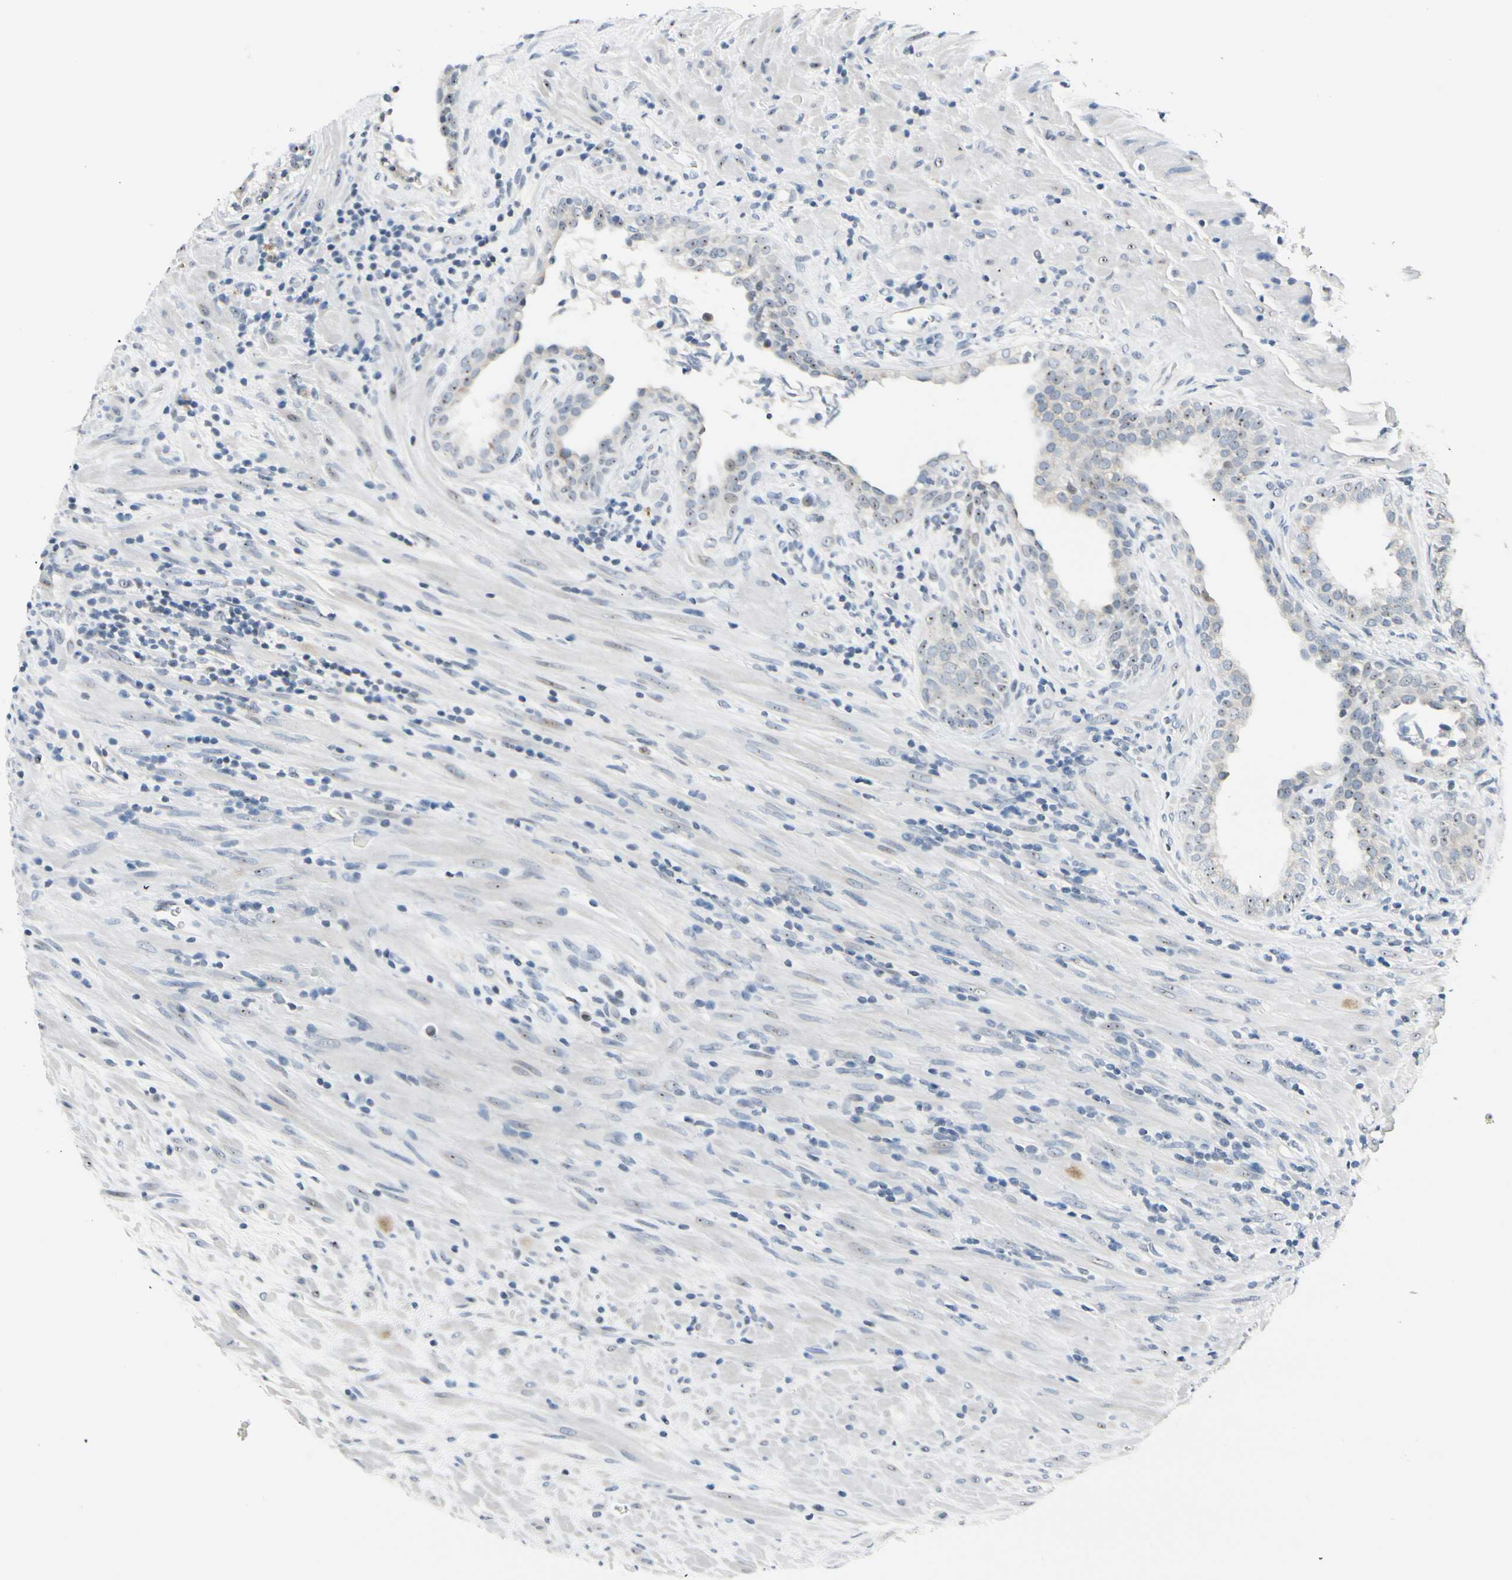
{"staining": {"intensity": "weak", "quantity": "25%-75%", "location": "nuclear"}, "tissue": "prostate", "cell_type": "Glandular cells", "image_type": "normal", "snomed": [{"axis": "morphology", "description": "Normal tissue, NOS"}, {"axis": "topography", "description": "Prostate"}], "caption": "Immunohistochemical staining of benign human prostate shows weak nuclear protein expression in approximately 25%-75% of glandular cells.", "gene": "ZSCAN1", "patient": {"sex": "male", "age": 76}}